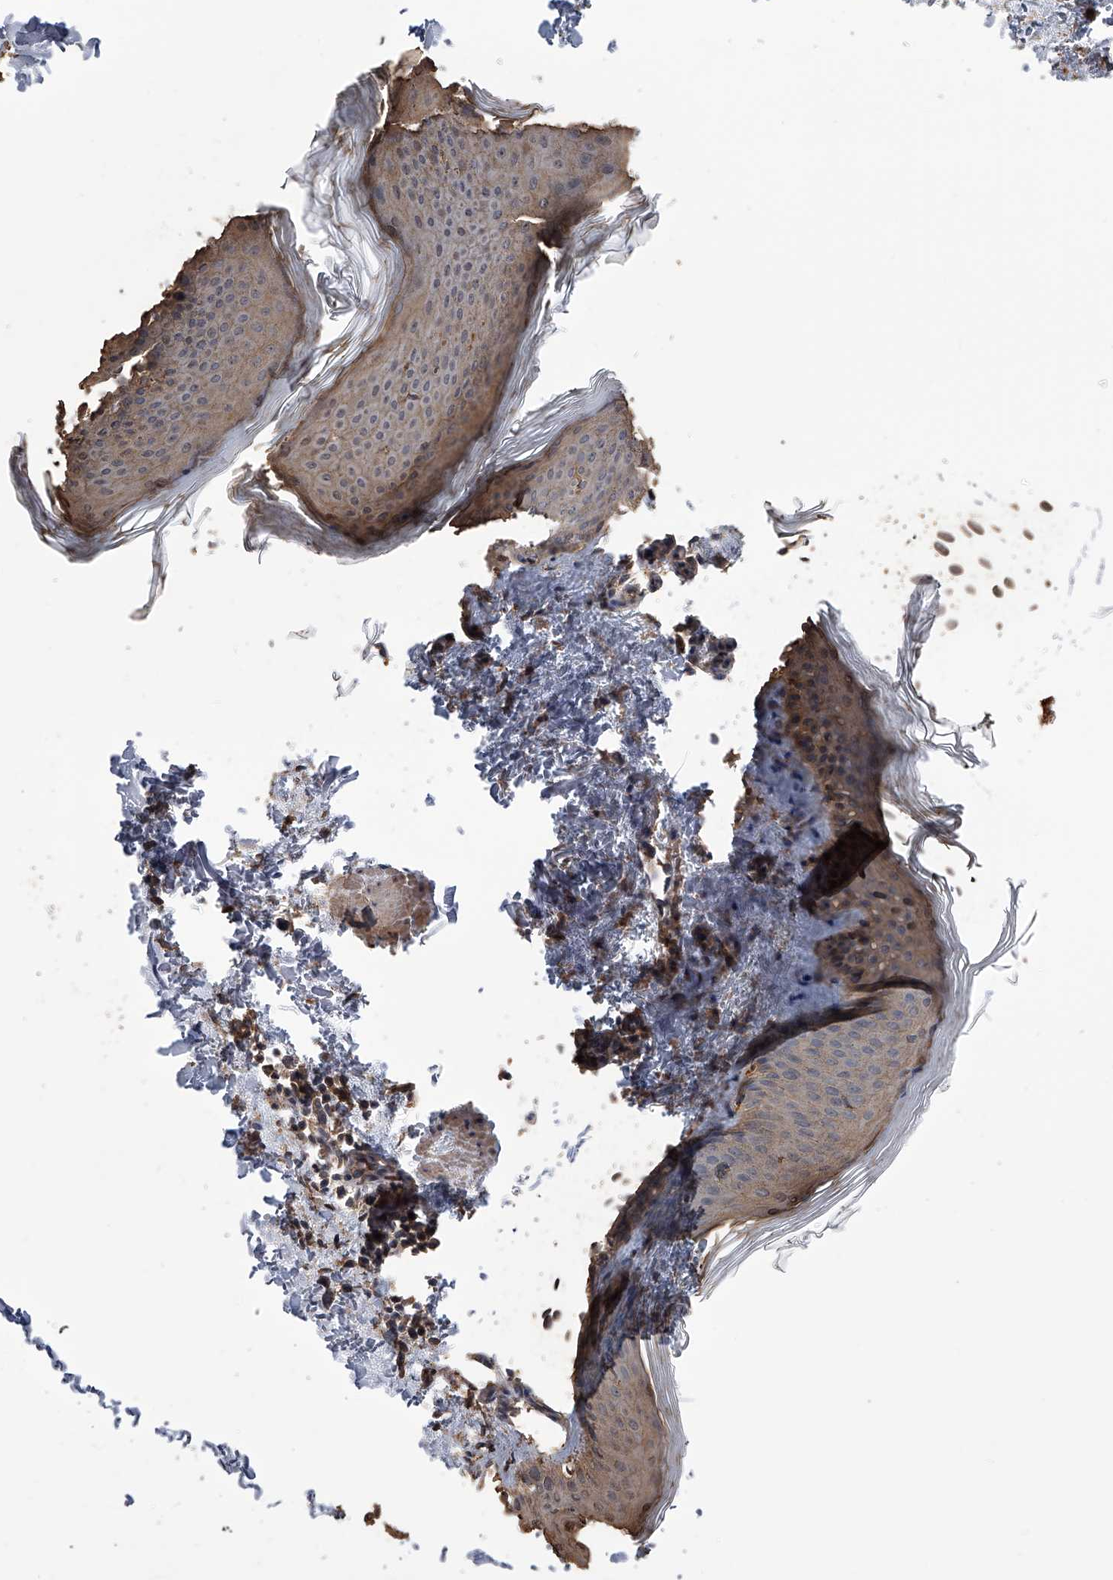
{"staining": {"intensity": "weak", "quantity": ">75%", "location": "cytoplasmic/membranous"}, "tissue": "skin", "cell_type": "Fibroblasts", "image_type": "normal", "snomed": [{"axis": "morphology", "description": "Normal tissue, NOS"}, {"axis": "topography", "description": "Skin"}], "caption": "A high-resolution photomicrograph shows immunohistochemistry staining of benign skin, which demonstrates weak cytoplasmic/membranous expression in about >75% of fibroblasts.", "gene": "ZNF343", "patient": {"sex": "female", "age": 27}}